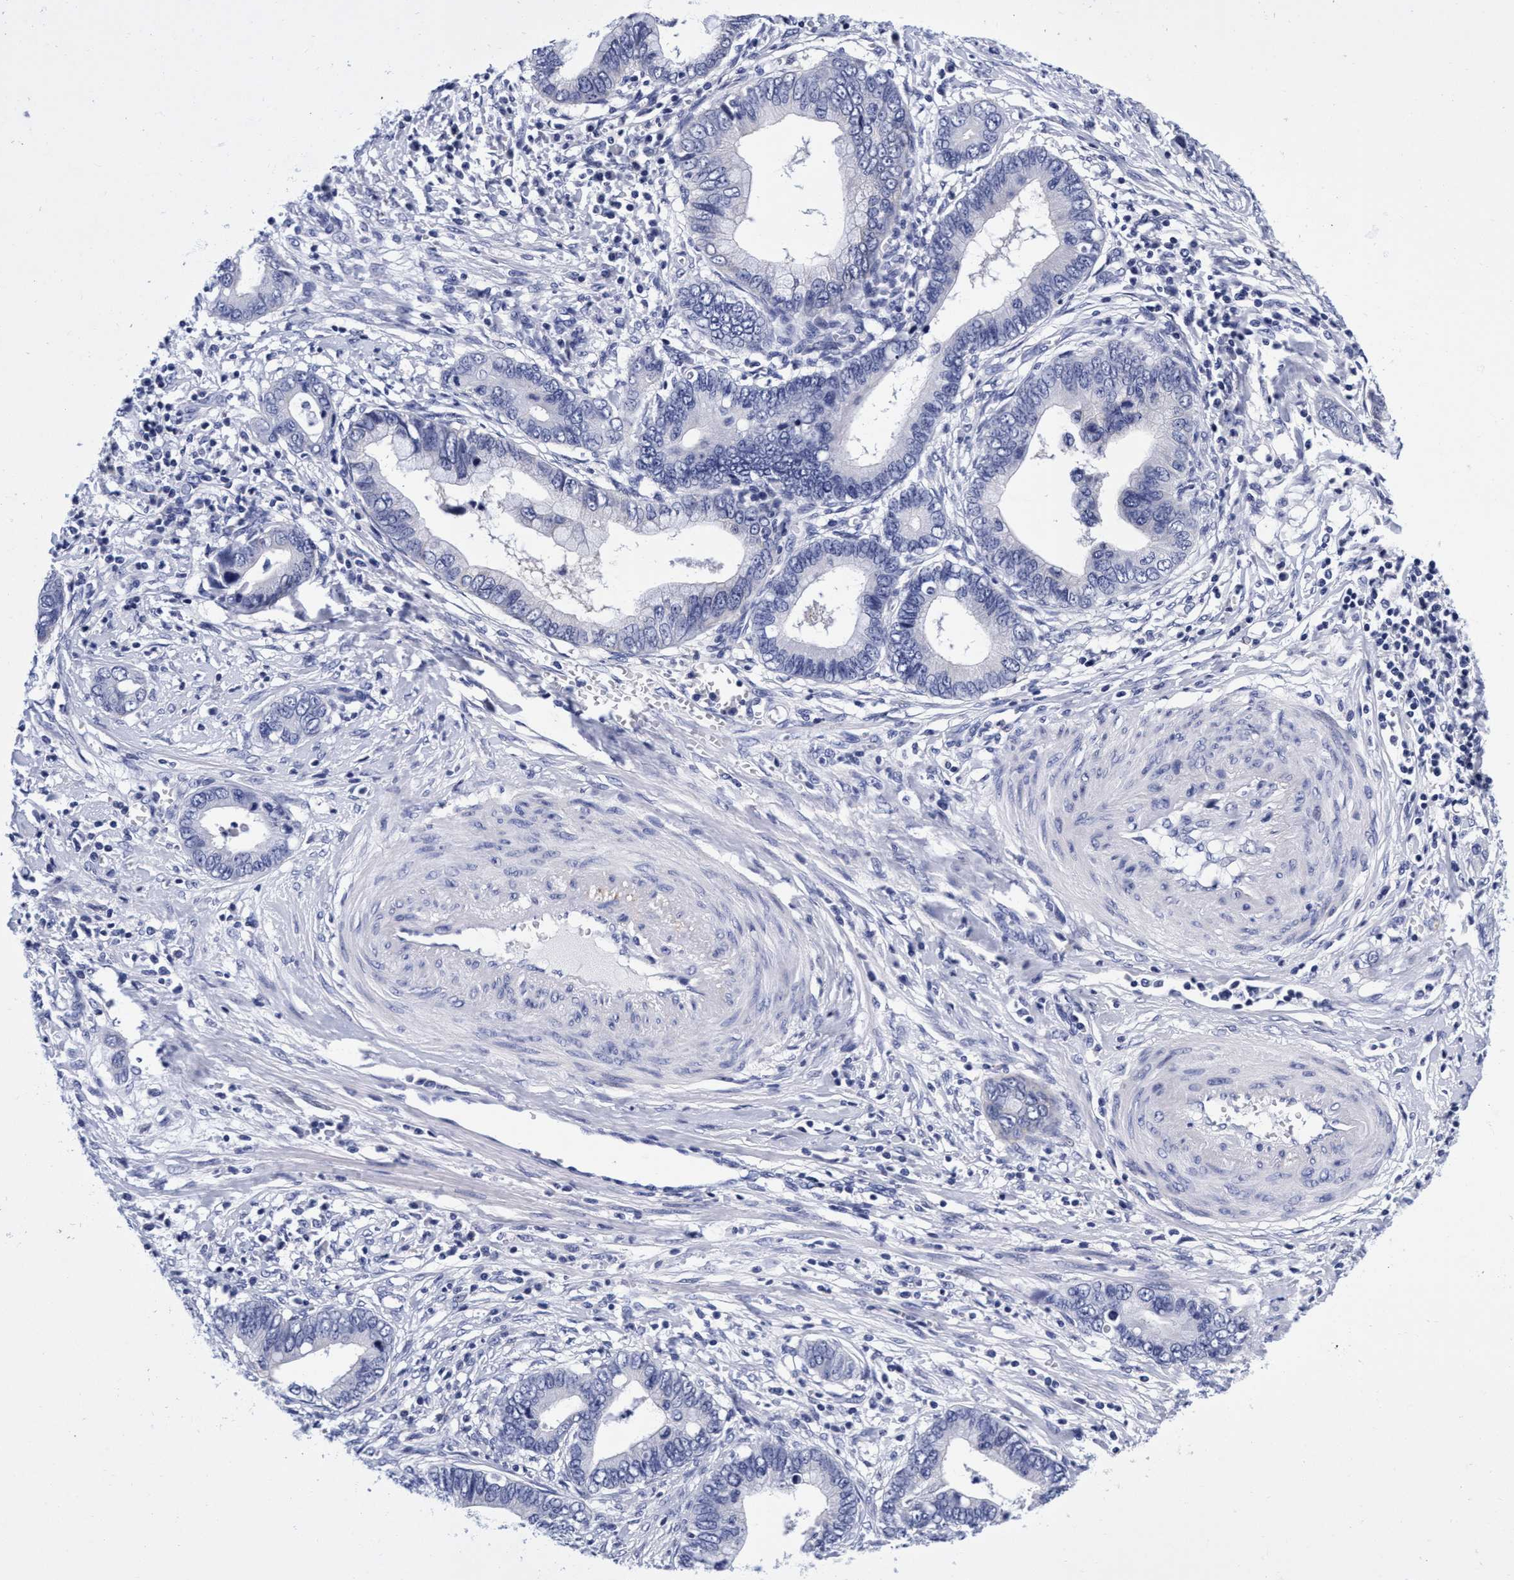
{"staining": {"intensity": "negative", "quantity": "none", "location": "none"}, "tissue": "cervical cancer", "cell_type": "Tumor cells", "image_type": "cancer", "snomed": [{"axis": "morphology", "description": "Adenocarcinoma, NOS"}, {"axis": "topography", "description": "Cervix"}], "caption": "Cervical cancer was stained to show a protein in brown. There is no significant positivity in tumor cells.", "gene": "PLPPR1", "patient": {"sex": "female", "age": 44}}